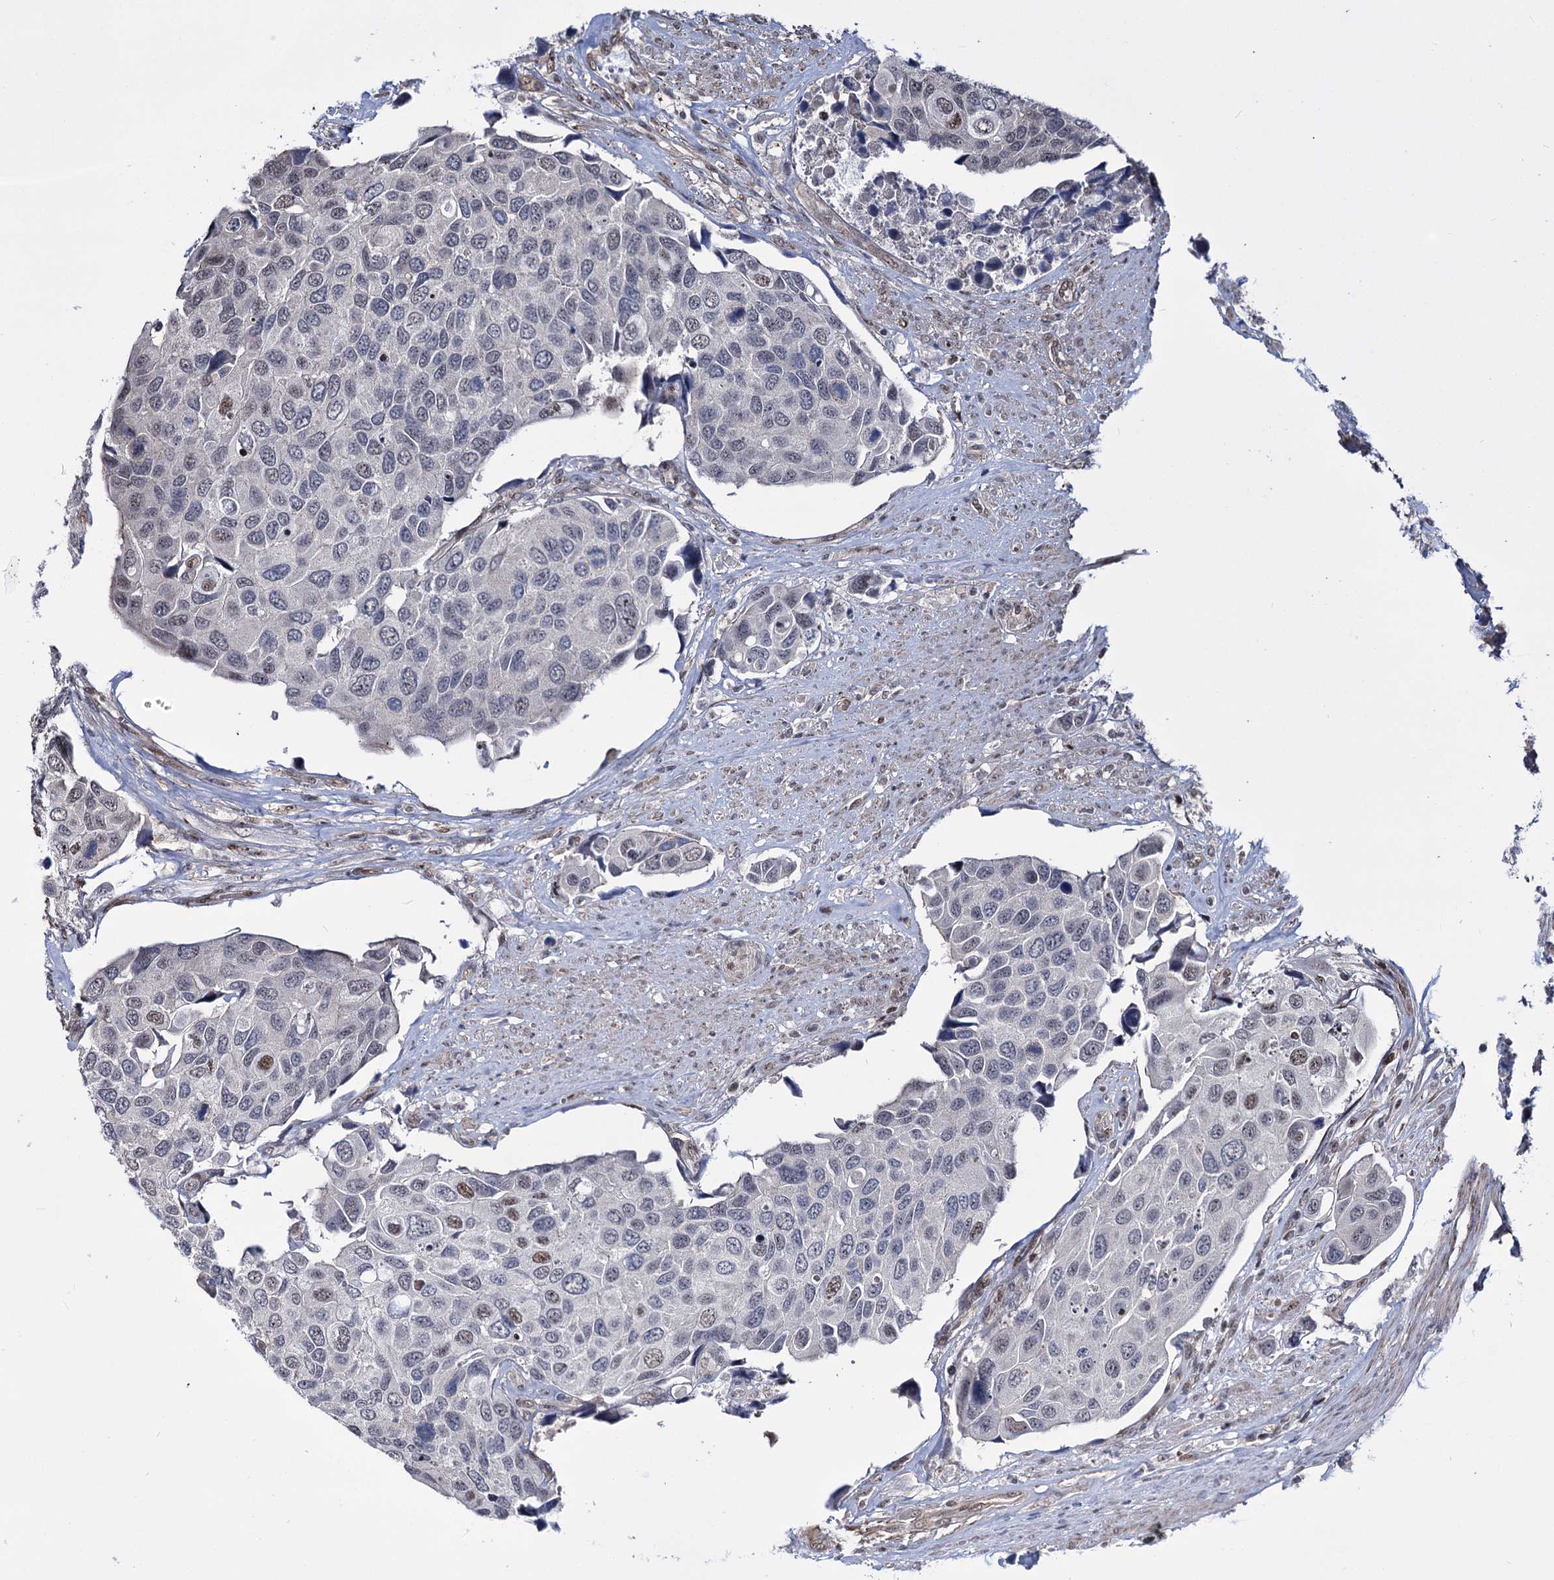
{"staining": {"intensity": "negative", "quantity": "none", "location": "none"}, "tissue": "urothelial cancer", "cell_type": "Tumor cells", "image_type": "cancer", "snomed": [{"axis": "morphology", "description": "Urothelial carcinoma, High grade"}, {"axis": "topography", "description": "Urinary bladder"}], "caption": "Tumor cells show no significant protein positivity in urothelial carcinoma (high-grade). (DAB (3,3'-diaminobenzidine) IHC with hematoxylin counter stain).", "gene": "CHMP7", "patient": {"sex": "male", "age": 74}}